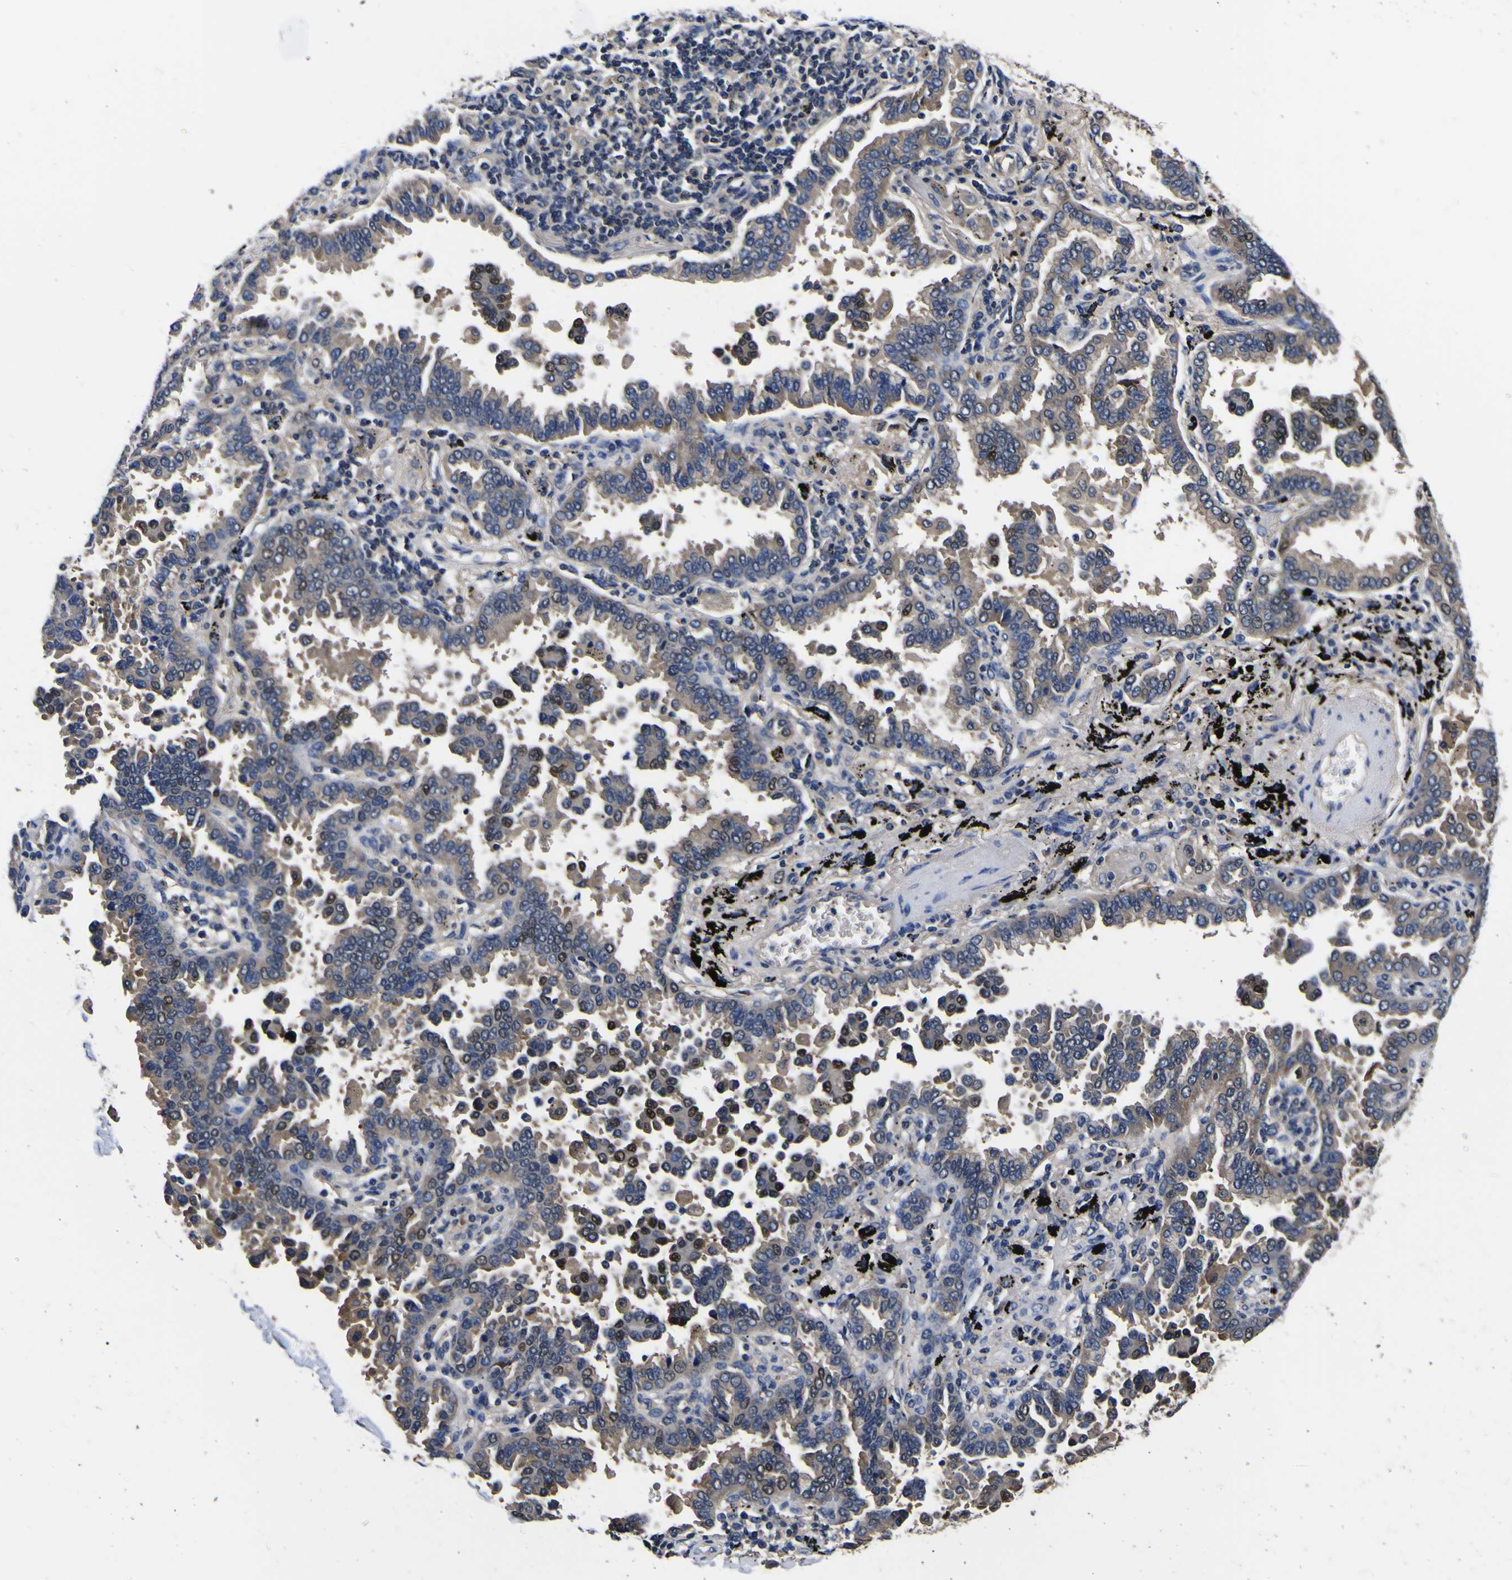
{"staining": {"intensity": "moderate", "quantity": "<25%", "location": "cytoplasmic/membranous,nuclear"}, "tissue": "lung cancer", "cell_type": "Tumor cells", "image_type": "cancer", "snomed": [{"axis": "morphology", "description": "Normal tissue, NOS"}, {"axis": "morphology", "description": "Adenocarcinoma, NOS"}, {"axis": "topography", "description": "Lung"}], "caption": "Immunohistochemistry (IHC) (DAB (3,3'-diaminobenzidine)) staining of human lung adenocarcinoma reveals moderate cytoplasmic/membranous and nuclear protein staining in about <25% of tumor cells.", "gene": "FAM110B", "patient": {"sex": "male", "age": 59}}